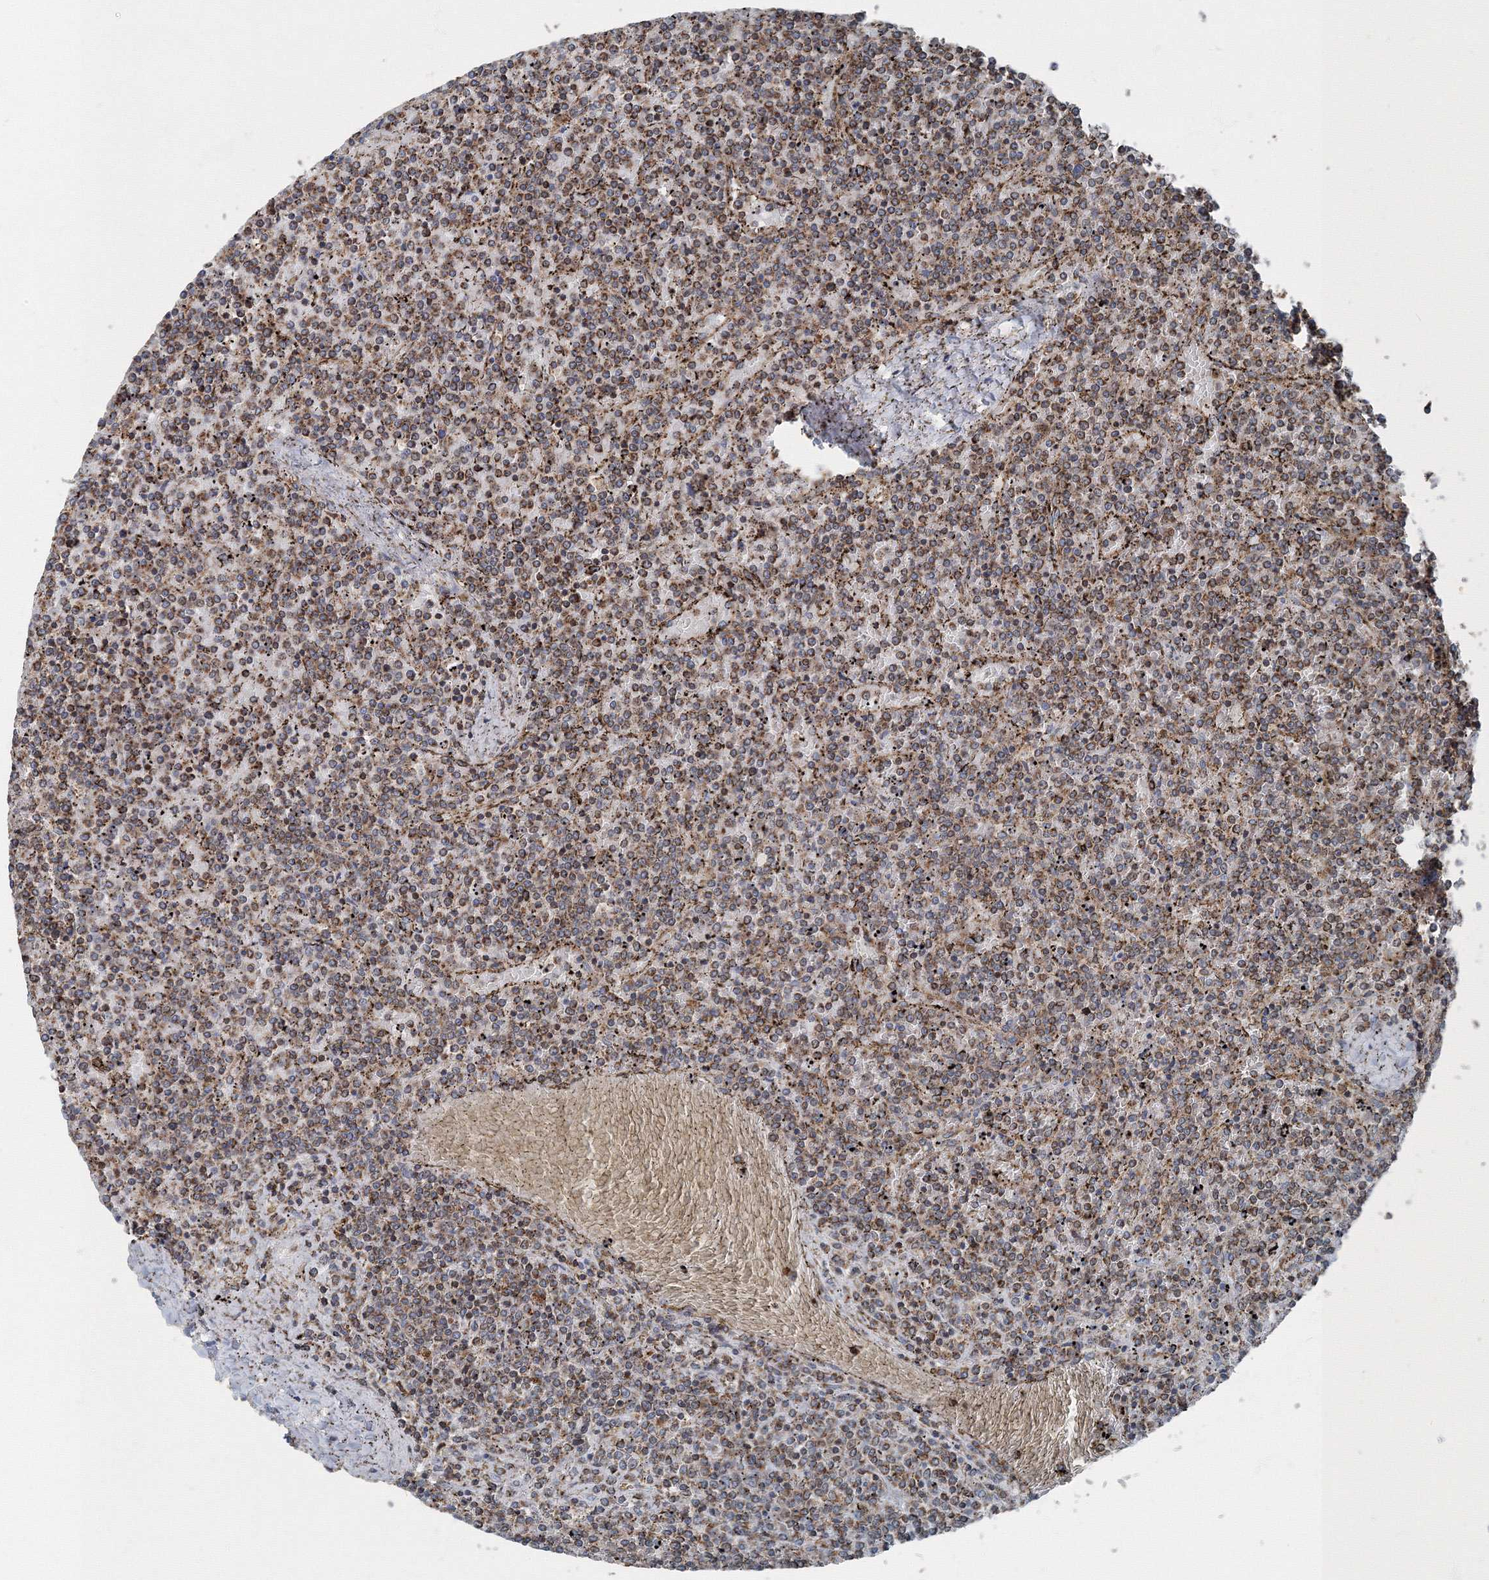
{"staining": {"intensity": "moderate", "quantity": ">75%", "location": "cytoplasmic/membranous"}, "tissue": "lymphoma", "cell_type": "Tumor cells", "image_type": "cancer", "snomed": [{"axis": "morphology", "description": "Malignant lymphoma, non-Hodgkin's type, Low grade"}, {"axis": "topography", "description": "Spleen"}], "caption": "Moderate cytoplasmic/membranous expression for a protein is identified in about >75% of tumor cells of low-grade malignant lymphoma, non-Hodgkin's type using immunohistochemistry (IHC).", "gene": "AASDH", "patient": {"sex": "female", "age": 19}}